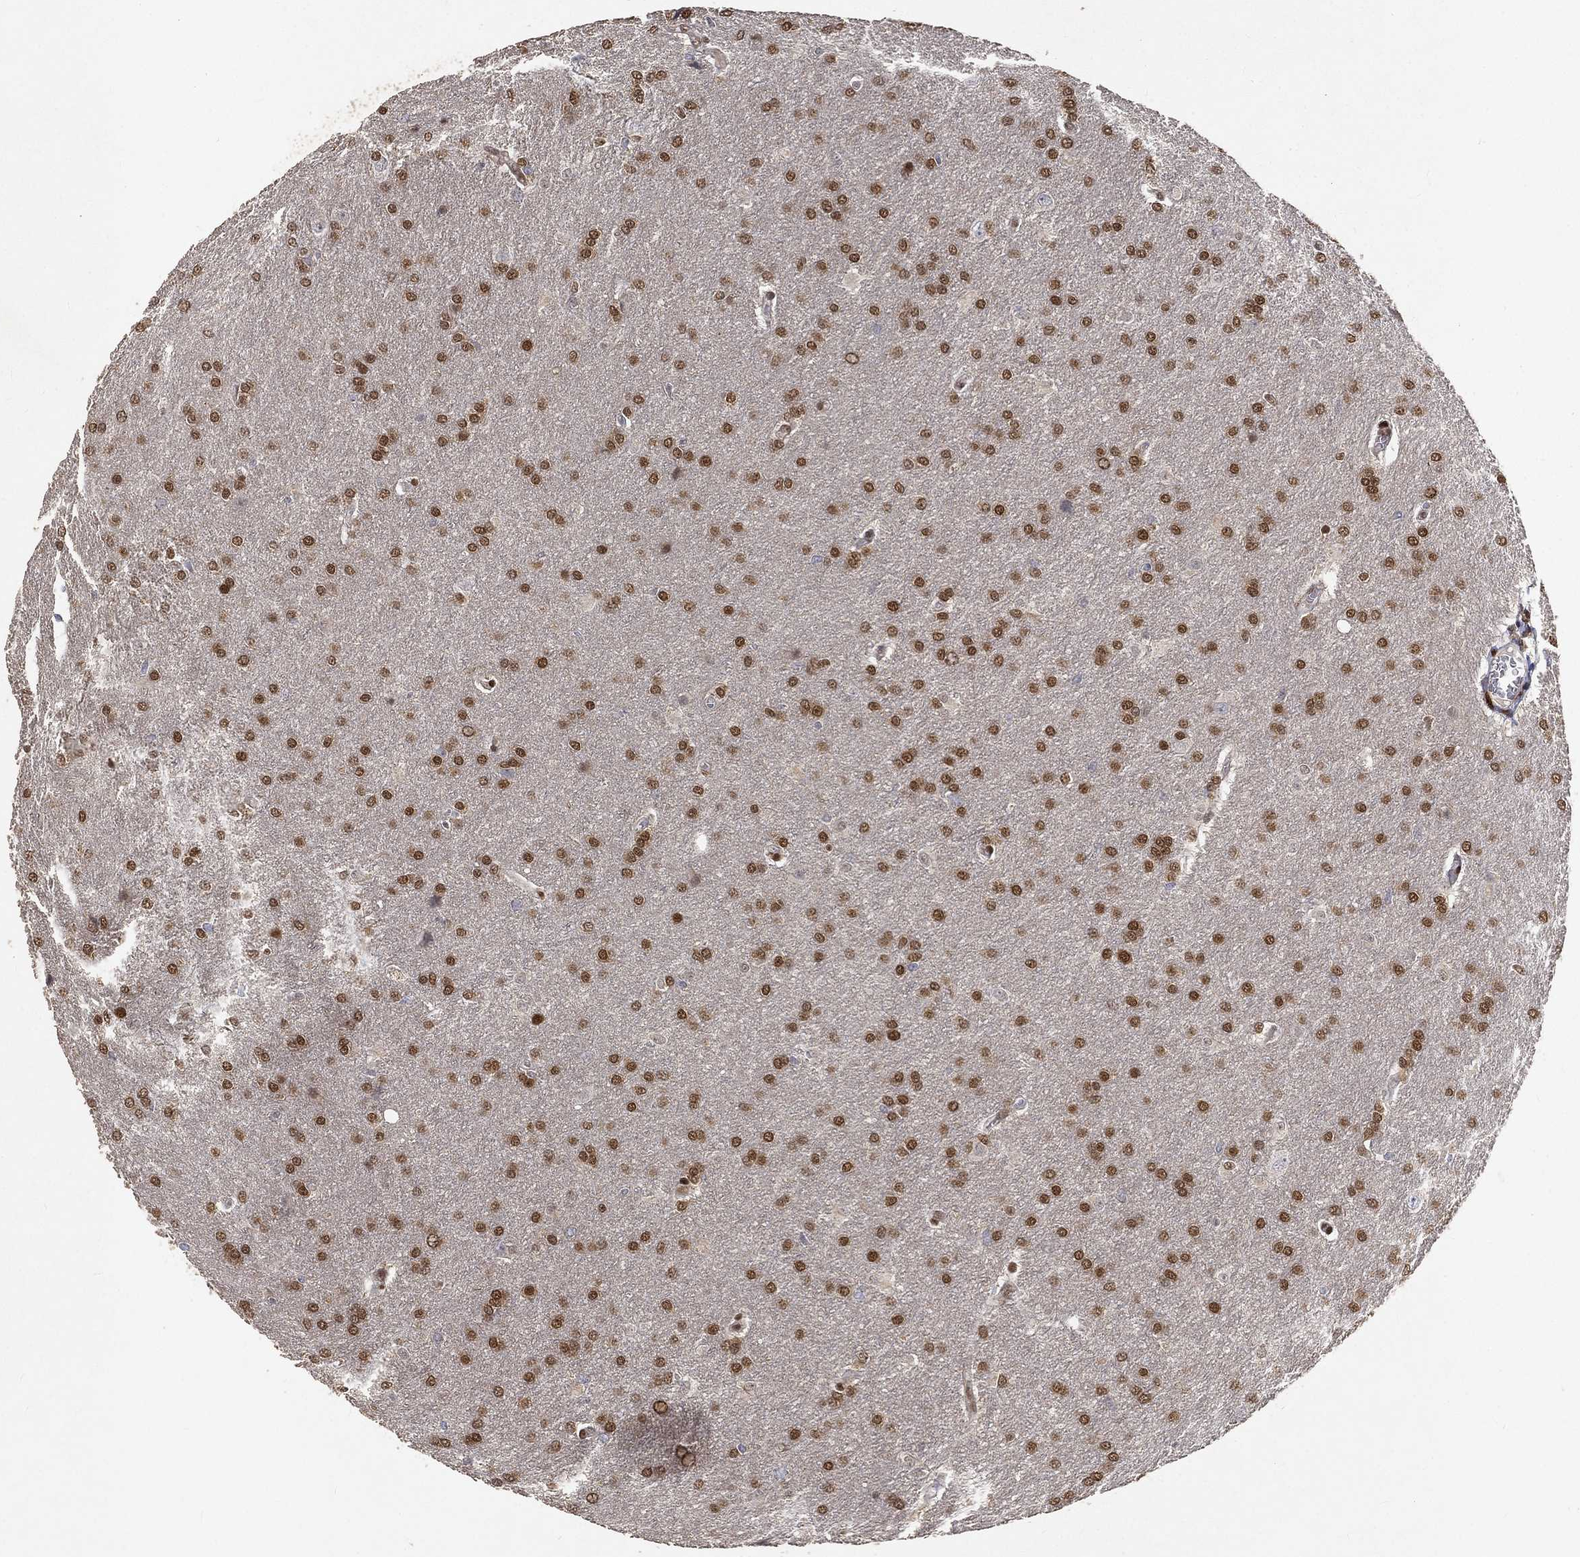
{"staining": {"intensity": "strong", "quantity": ">75%", "location": "nuclear"}, "tissue": "glioma", "cell_type": "Tumor cells", "image_type": "cancer", "snomed": [{"axis": "morphology", "description": "Glioma, malignant, Low grade"}, {"axis": "topography", "description": "Brain"}], "caption": "IHC micrograph of human glioma stained for a protein (brown), which displays high levels of strong nuclear positivity in about >75% of tumor cells.", "gene": "CRTC3", "patient": {"sex": "female", "age": 32}}